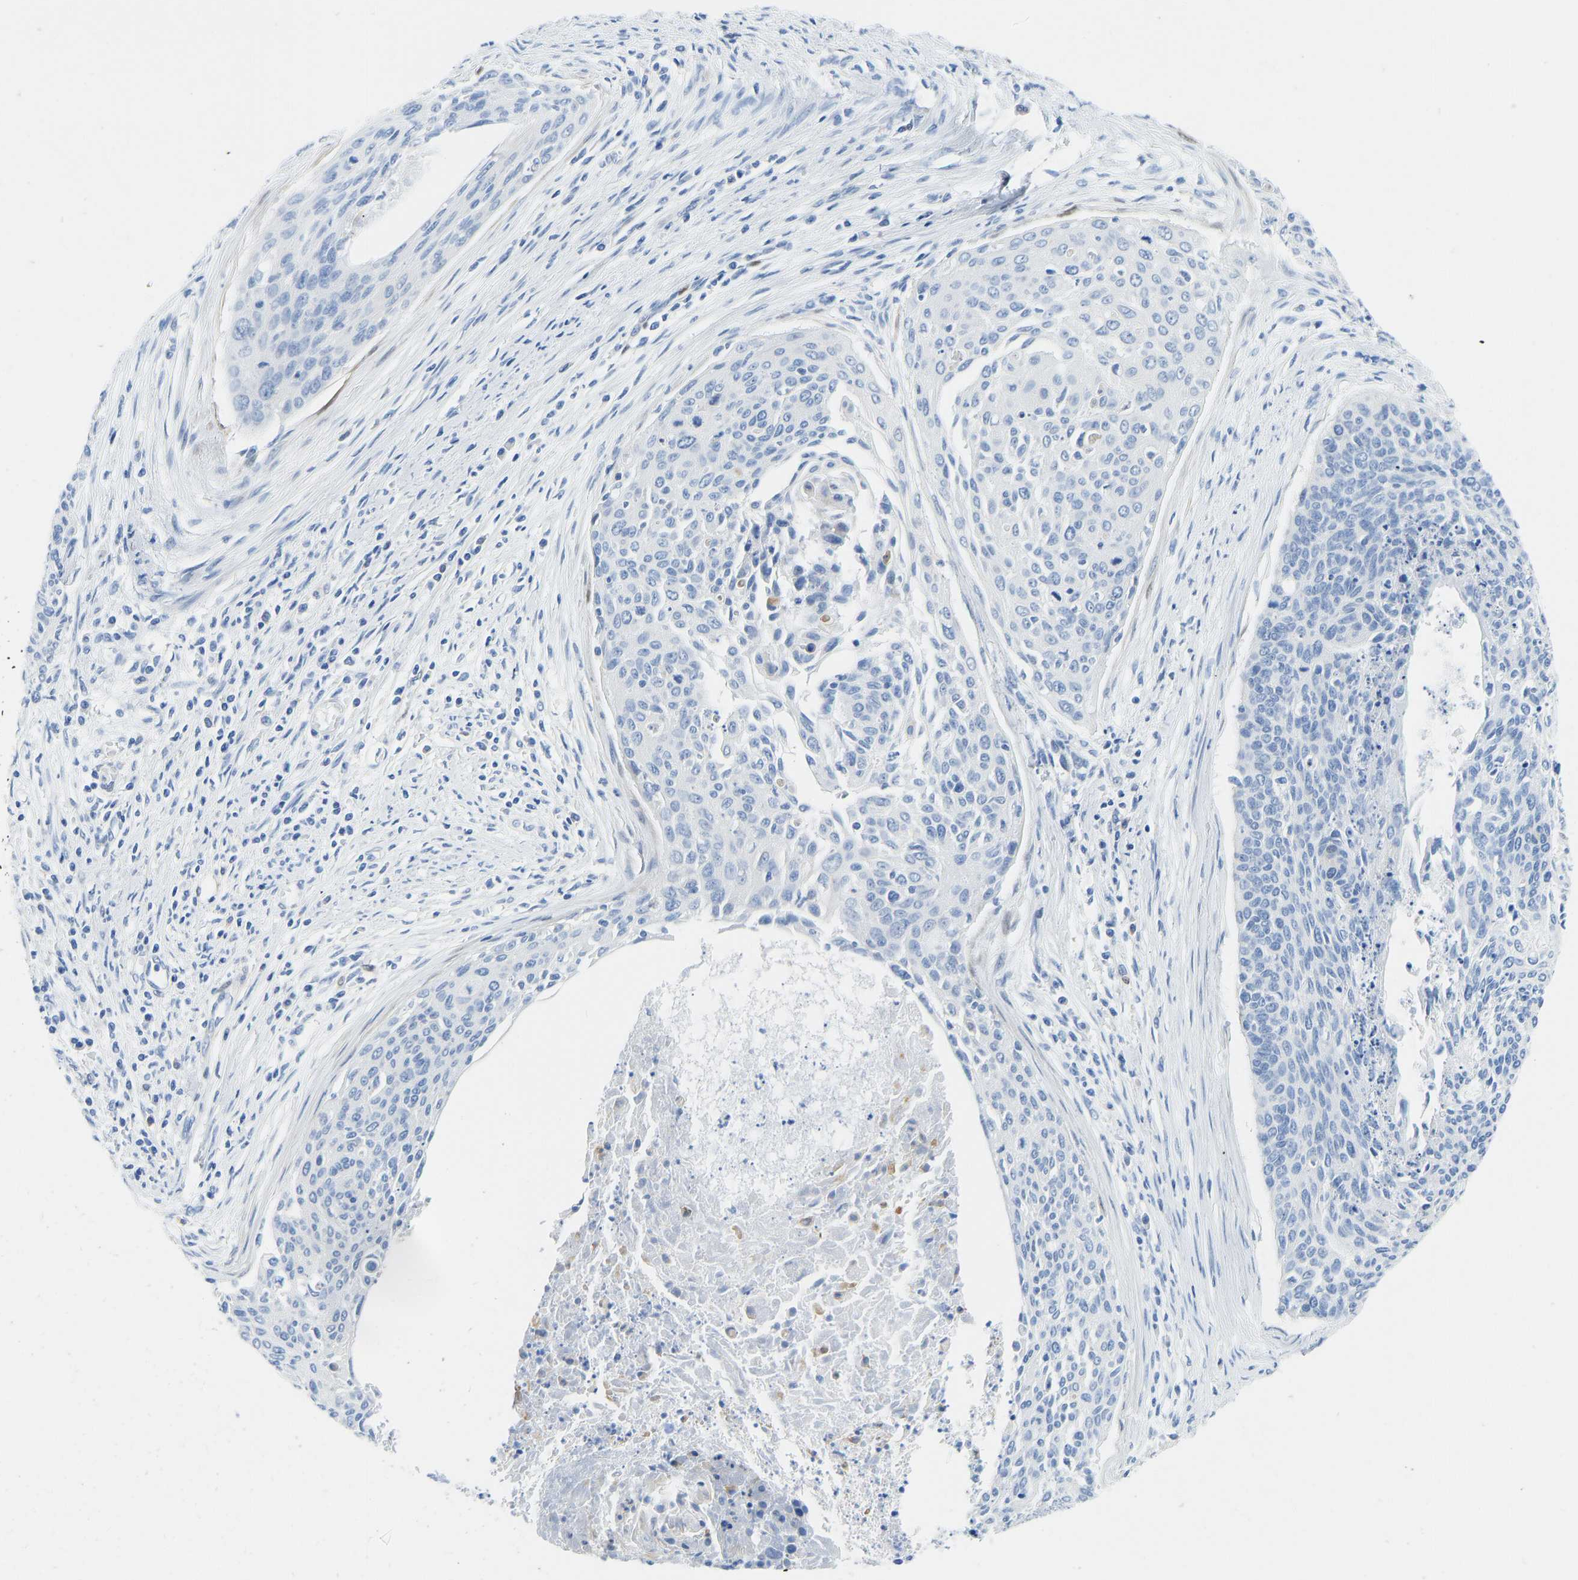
{"staining": {"intensity": "negative", "quantity": "none", "location": "none"}, "tissue": "cervical cancer", "cell_type": "Tumor cells", "image_type": "cancer", "snomed": [{"axis": "morphology", "description": "Squamous cell carcinoma, NOS"}, {"axis": "topography", "description": "Cervix"}], "caption": "Cervical cancer was stained to show a protein in brown. There is no significant expression in tumor cells.", "gene": "NKAIN3", "patient": {"sex": "female", "age": 55}}